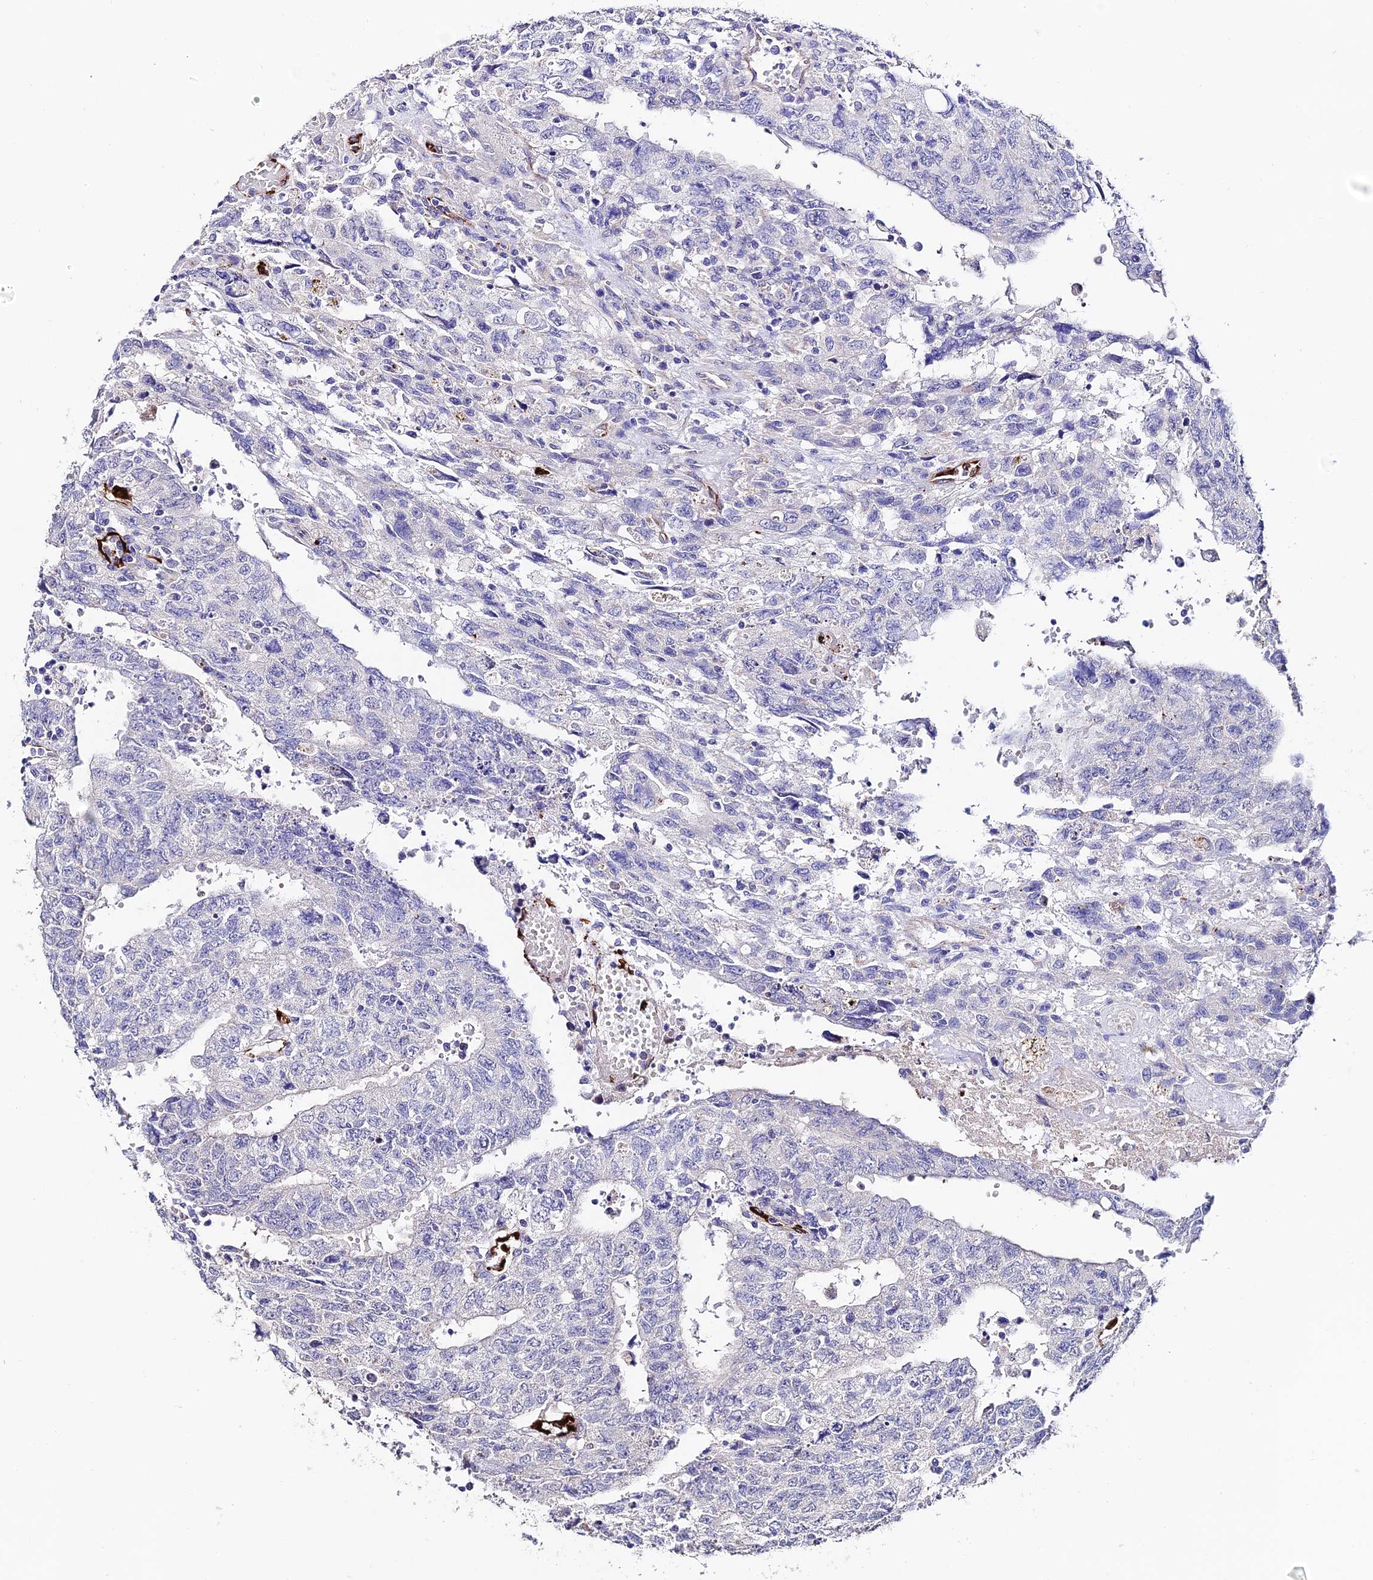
{"staining": {"intensity": "negative", "quantity": "none", "location": "none"}, "tissue": "testis cancer", "cell_type": "Tumor cells", "image_type": "cancer", "snomed": [{"axis": "morphology", "description": "Carcinoma, Embryonal, NOS"}, {"axis": "topography", "description": "Testis"}], "caption": "The immunohistochemistry (IHC) image has no significant staining in tumor cells of testis cancer tissue. (Brightfield microscopy of DAB immunohistochemistry at high magnification).", "gene": "ESM1", "patient": {"sex": "male", "age": 34}}